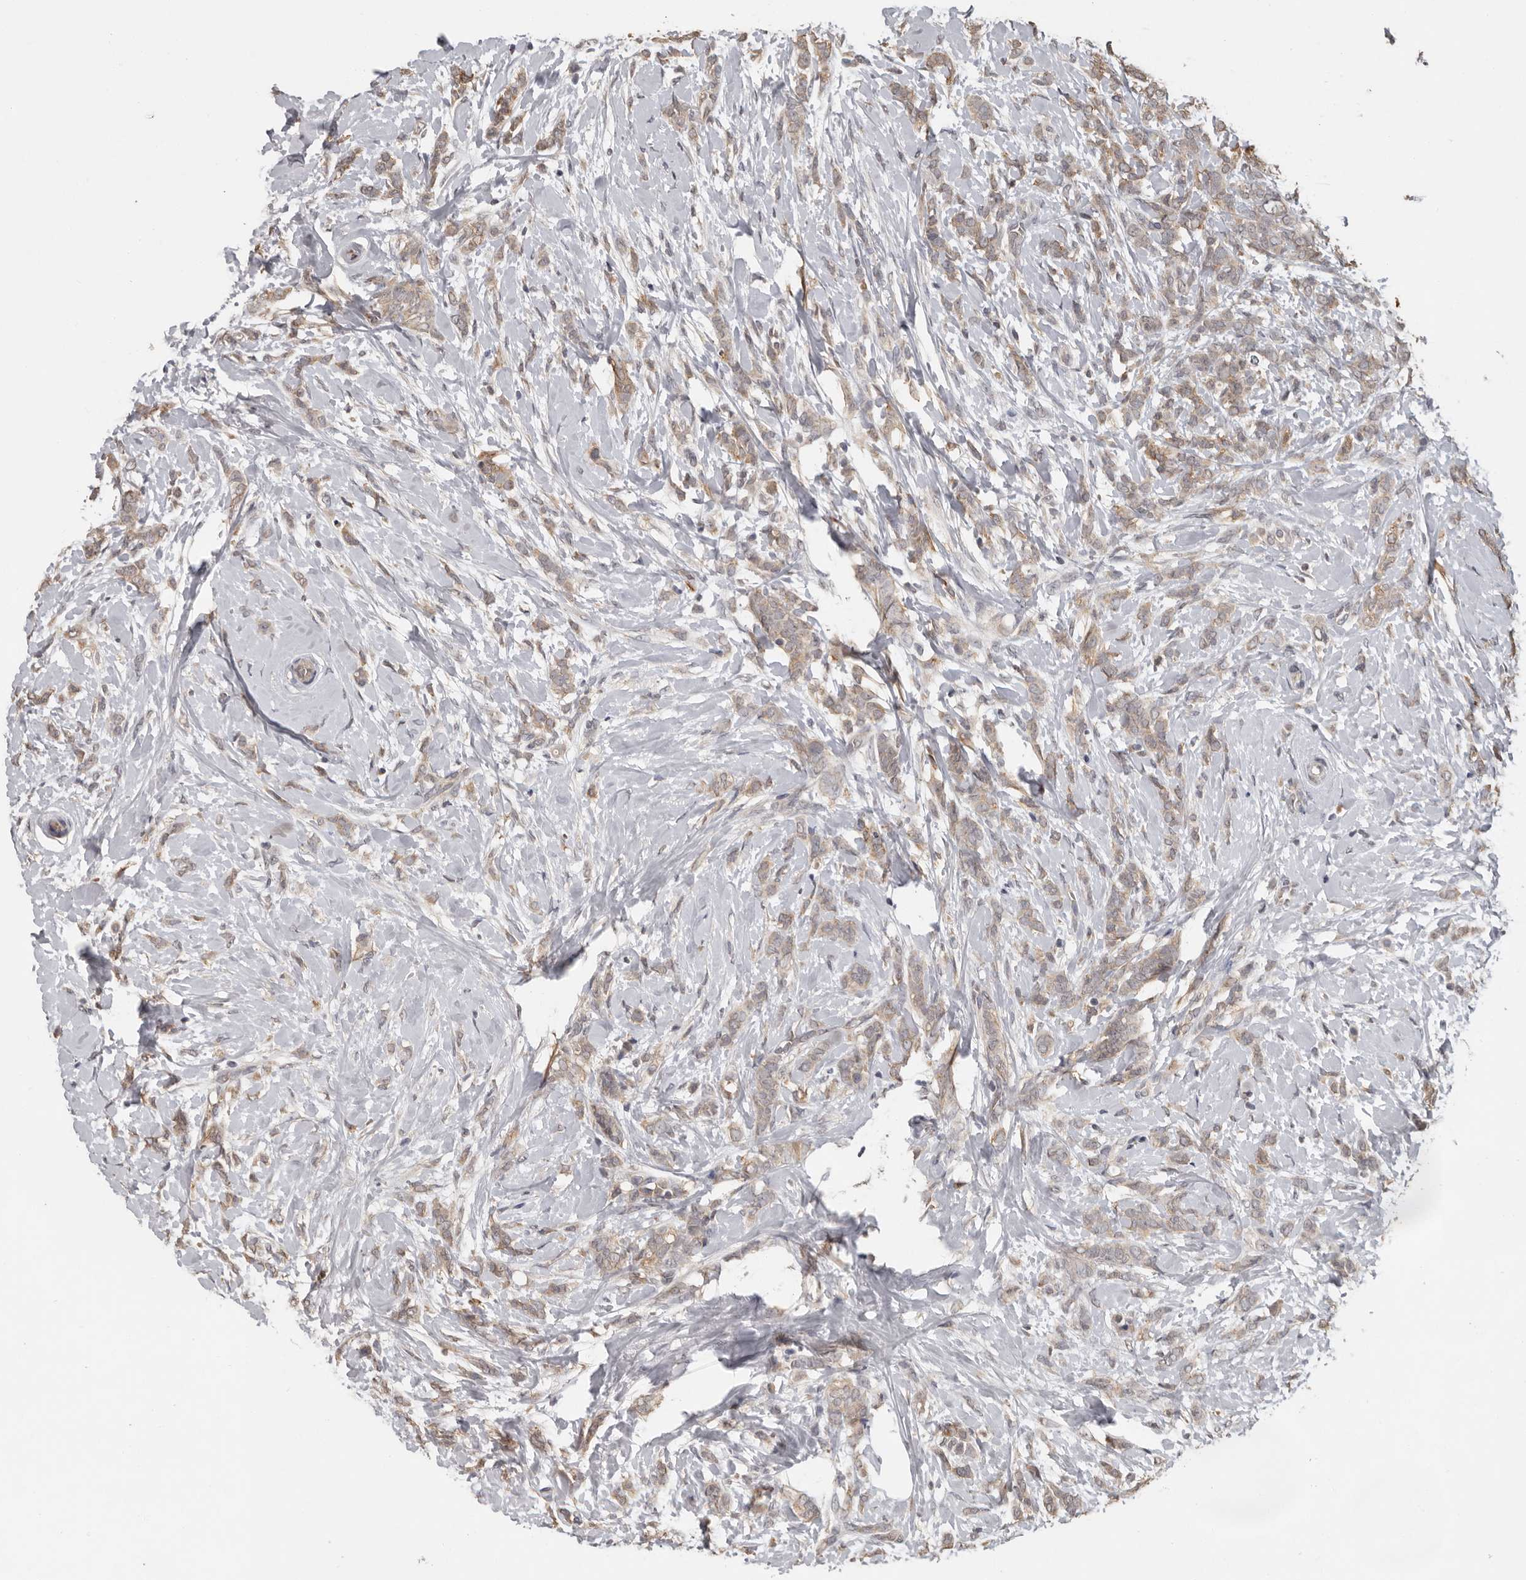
{"staining": {"intensity": "weak", "quantity": ">75%", "location": "cytoplasmic/membranous"}, "tissue": "breast cancer", "cell_type": "Tumor cells", "image_type": "cancer", "snomed": [{"axis": "morphology", "description": "Lobular carcinoma, in situ"}, {"axis": "morphology", "description": "Lobular carcinoma"}, {"axis": "topography", "description": "Breast"}], "caption": "Weak cytoplasmic/membranous staining is identified in approximately >75% of tumor cells in breast cancer (lobular carcinoma). (Brightfield microscopy of DAB IHC at high magnification).", "gene": "MTF1", "patient": {"sex": "female", "age": 41}}